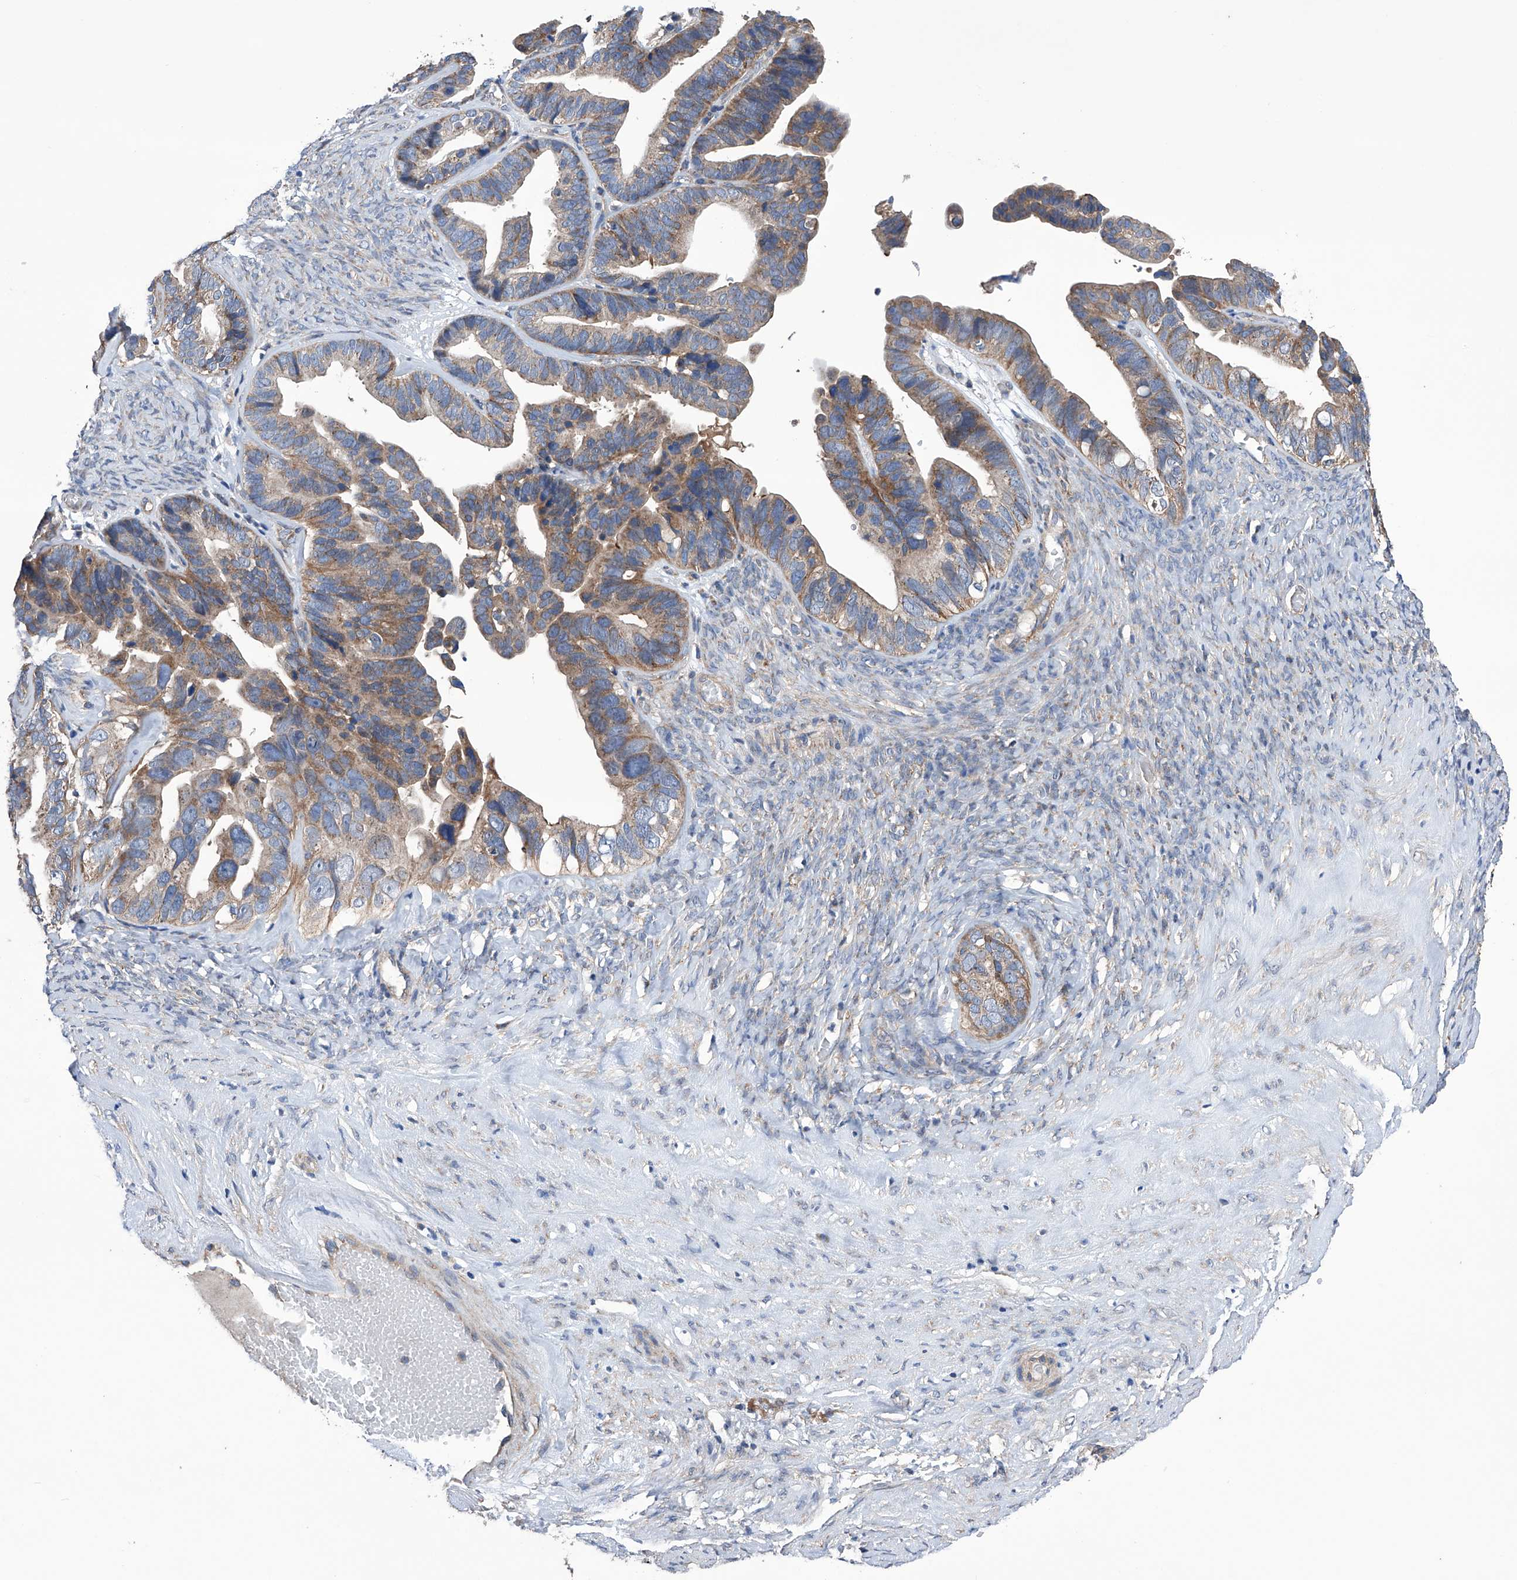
{"staining": {"intensity": "moderate", "quantity": "25%-75%", "location": "cytoplasmic/membranous"}, "tissue": "ovarian cancer", "cell_type": "Tumor cells", "image_type": "cancer", "snomed": [{"axis": "morphology", "description": "Cystadenocarcinoma, serous, NOS"}, {"axis": "topography", "description": "Ovary"}], "caption": "Brown immunohistochemical staining in human ovarian cancer (serous cystadenocarcinoma) displays moderate cytoplasmic/membranous expression in about 25%-75% of tumor cells.", "gene": "EFCAB2", "patient": {"sex": "female", "age": 56}}